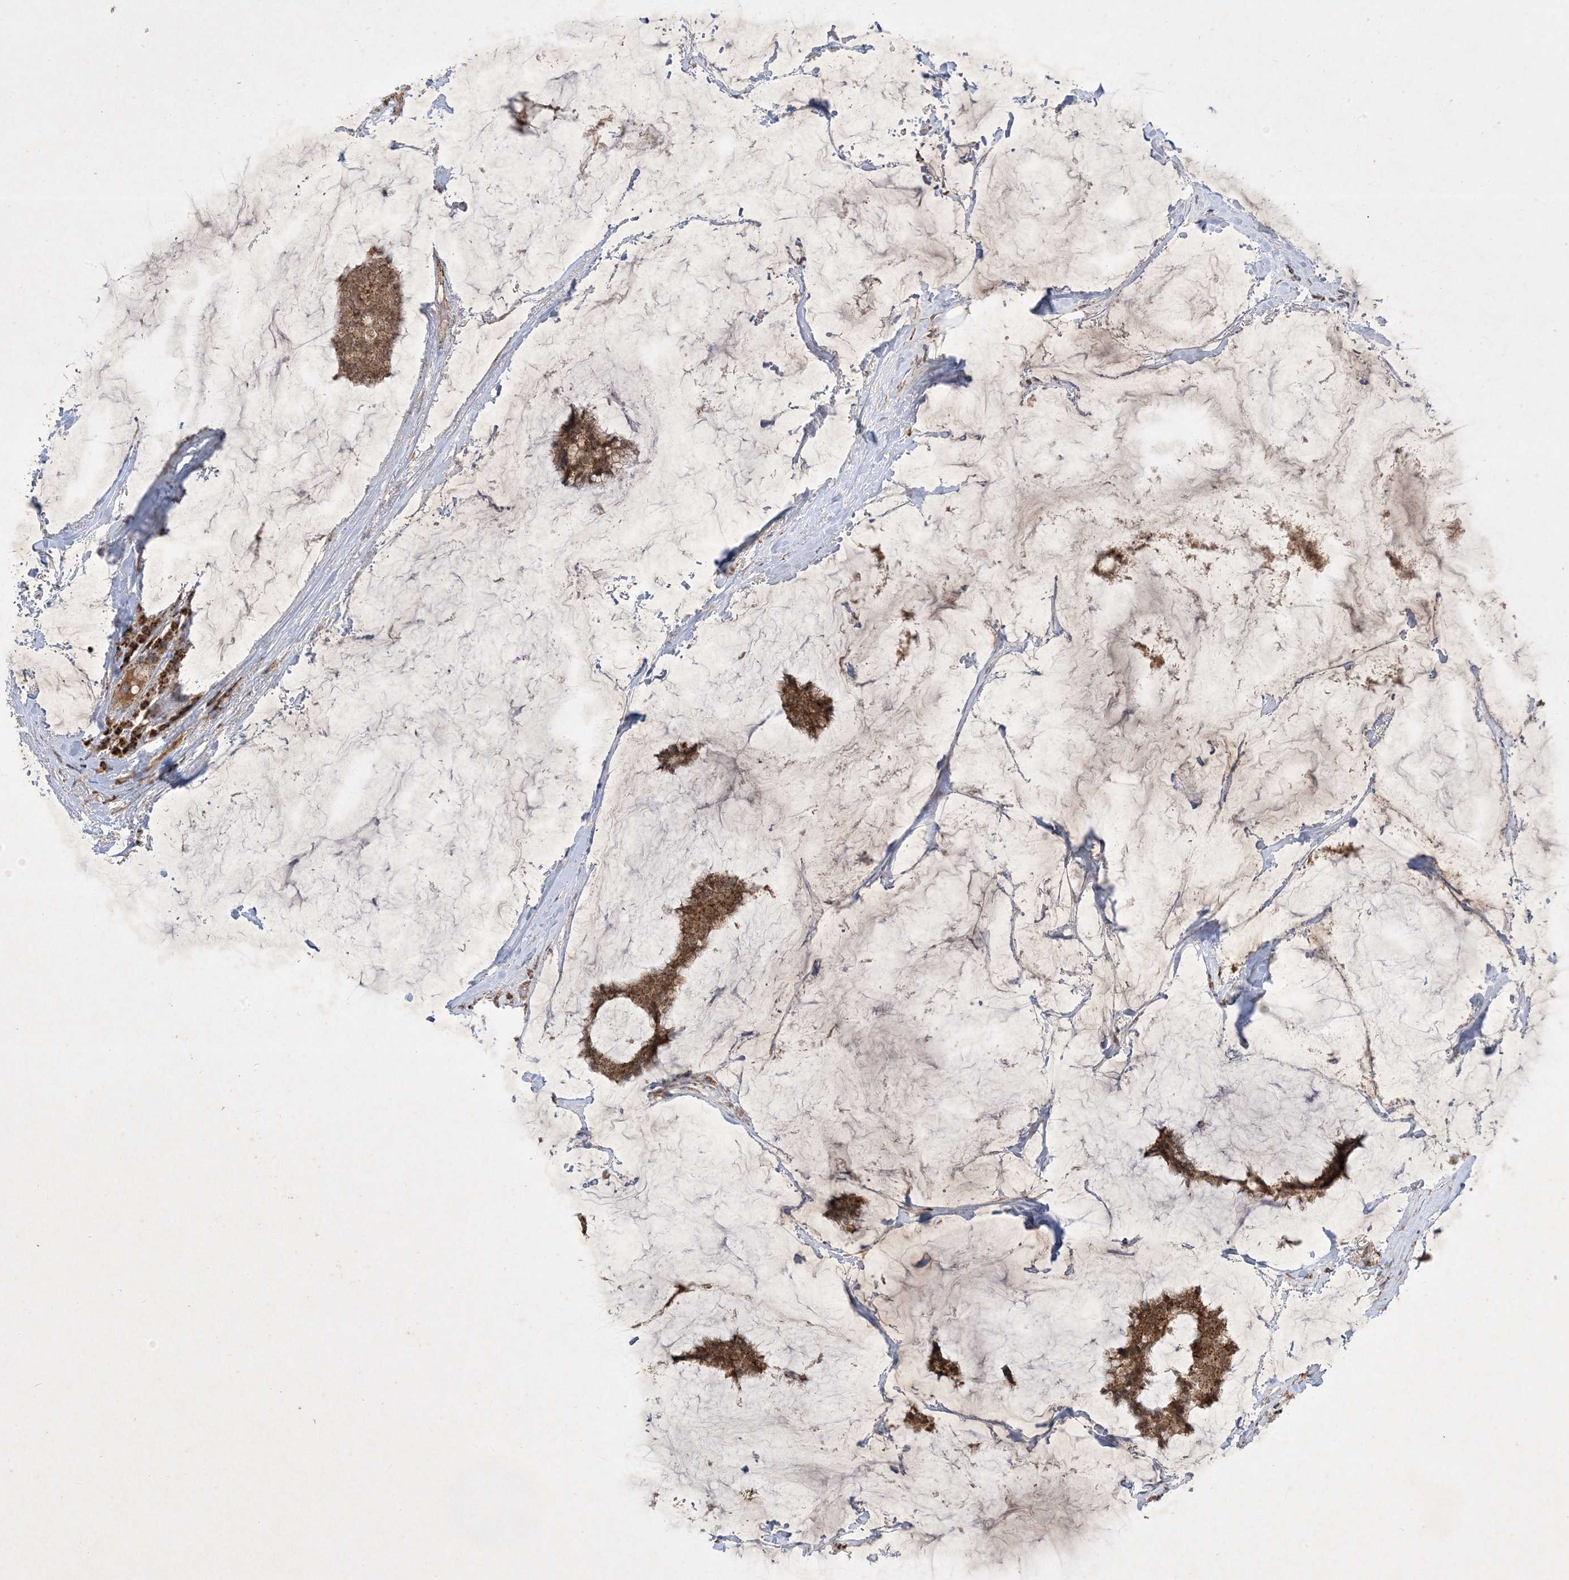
{"staining": {"intensity": "moderate", "quantity": ">75%", "location": "cytoplasmic/membranous"}, "tissue": "breast cancer", "cell_type": "Tumor cells", "image_type": "cancer", "snomed": [{"axis": "morphology", "description": "Duct carcinoma"}, {"axis": "topography", "description": "Breast"}], "caption": "This image shows immunohistochemistry staining of breast intraductal carcinoma, with medium moderate cytoplasmic/membranous expression in about >75% of tumor cells.", "gene": "NDUFAF3", "patient": {"sex": "female", "age": 93}}